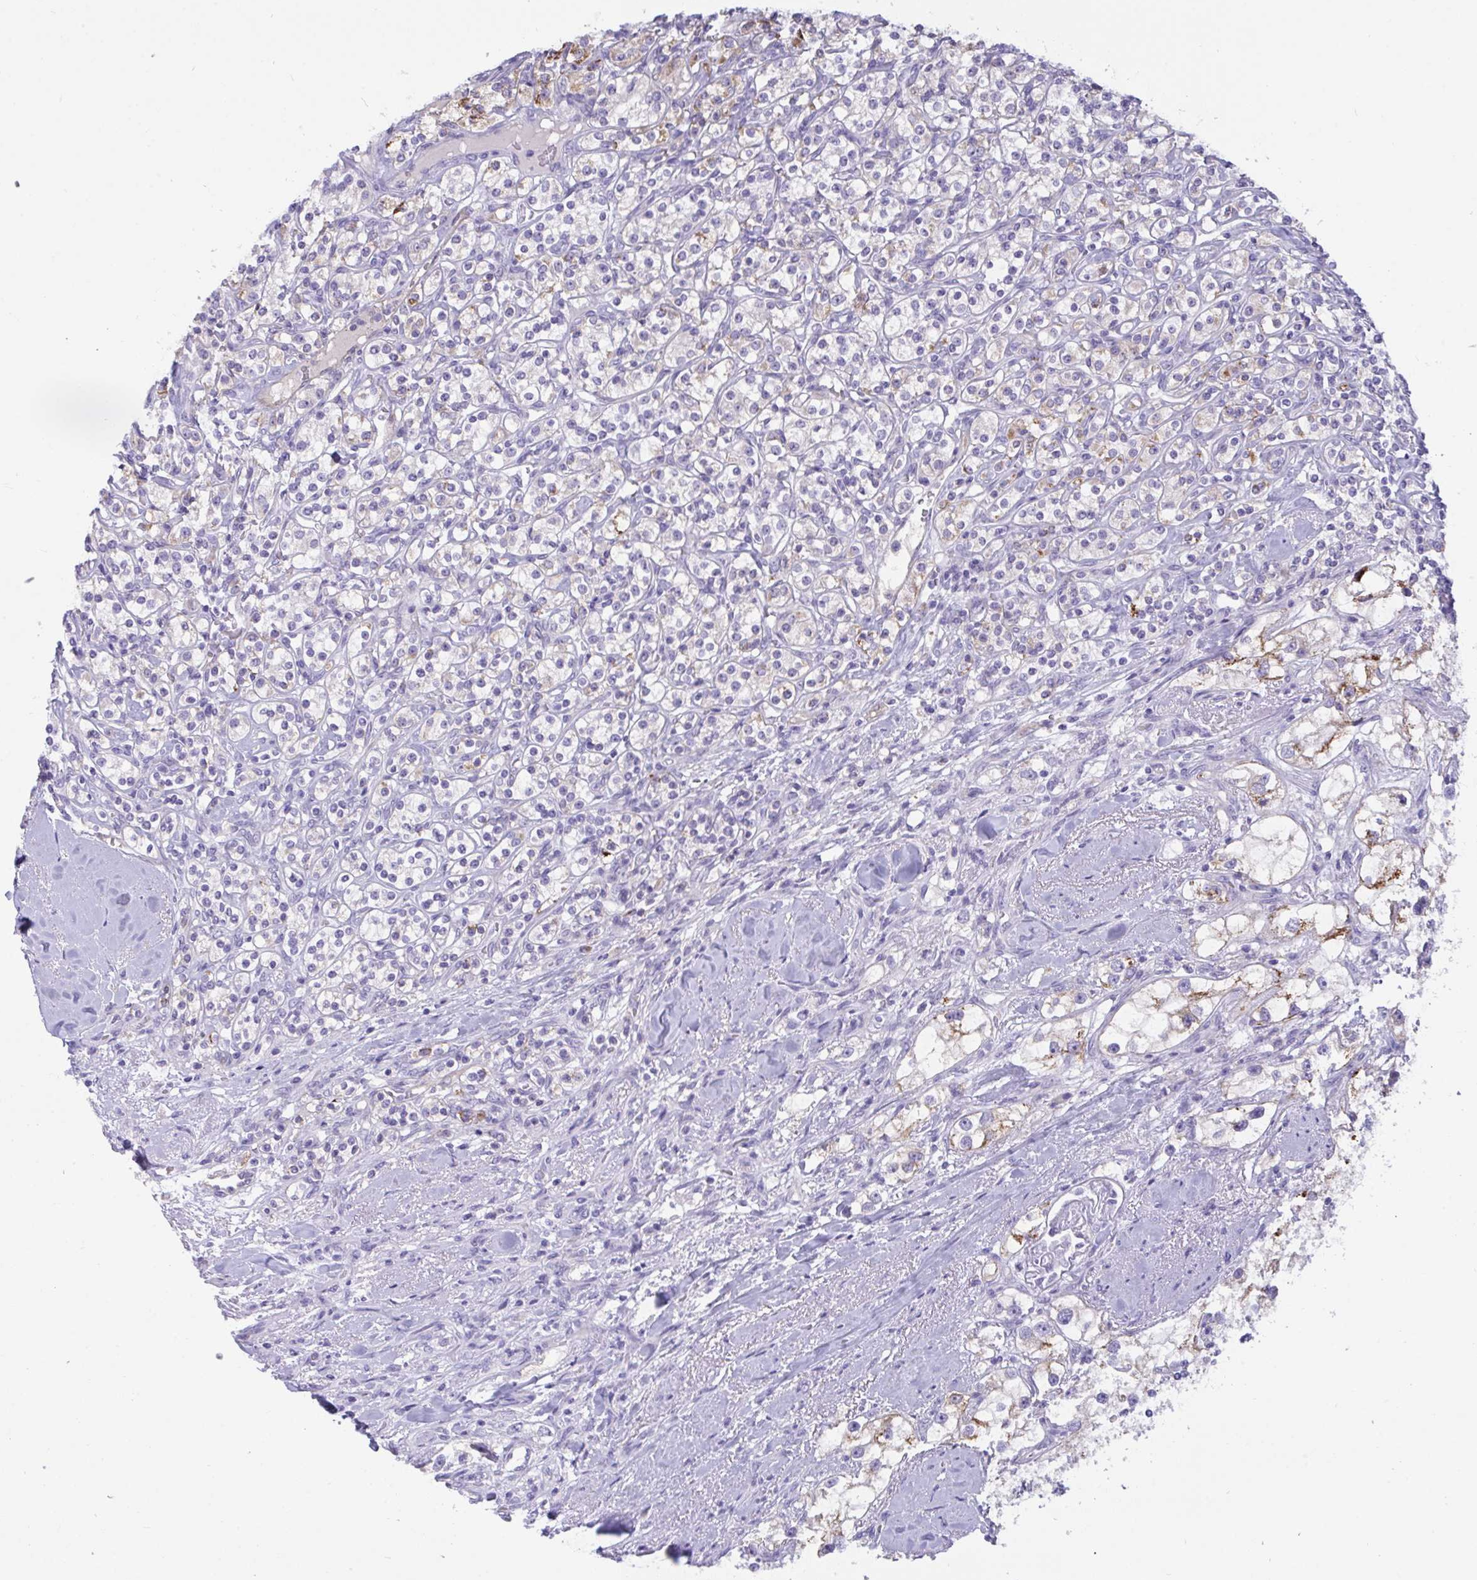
{"staining": {"intensity": "moderate", "quantity": "<25%", "location": "cytoplasmic/membranous"}, "tissue": "renal cancer", "cell_type": "Tumor cells", "image_type": "cancer", "snomed": [{"axis": "morphology", "description": "Adenocarcinoma, NOS"}, {"axis": "topography", "description": "Kidney"}], "caption": "A brown stain labels moderate cytoplasmic/membranous staining of a protein in renal cancer (adenocarcinoma) tumor cells.", "gene": "SEMA6B", "patient": {"sex": "male", "age": 77}}